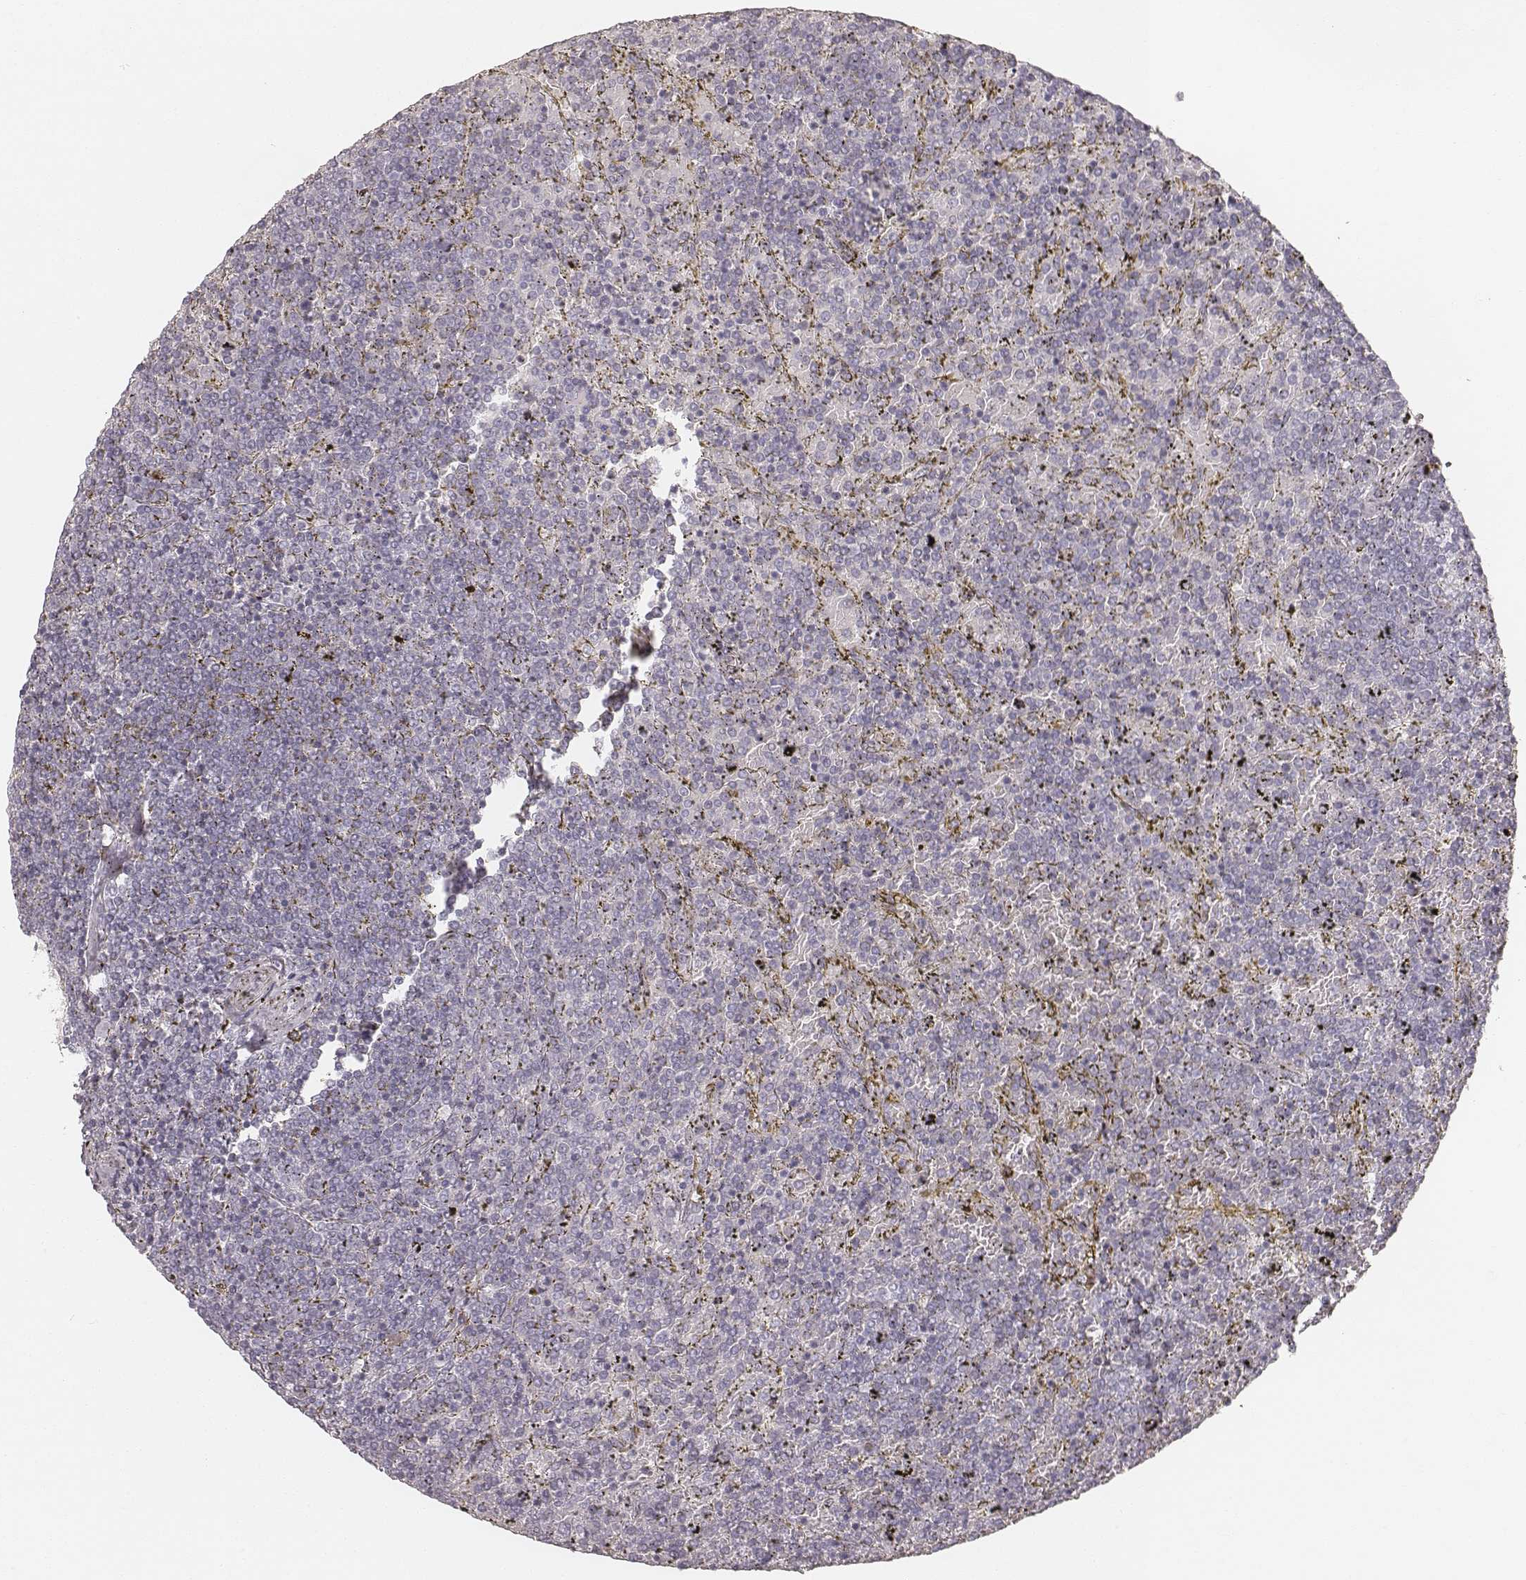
{"staining": {"intensity": "negative", "quantity": "none", "location": "none"}, "tissue": "lymphoma", "cell_type": "Tumor cells", "image_type": "cancer", "snomed": [{"axis": "morphology", "description": "Malignant lymphoma, non-Hodgkin's type, Low grade"}, {"axis": "topography", "description": "Spleen"}], "caption": "Lymphoma was stained to show a protein in brown. There is no significant expression in tumor cells.", "gene": "KRT34", "patient": {"sex": "female", "age": 77}}